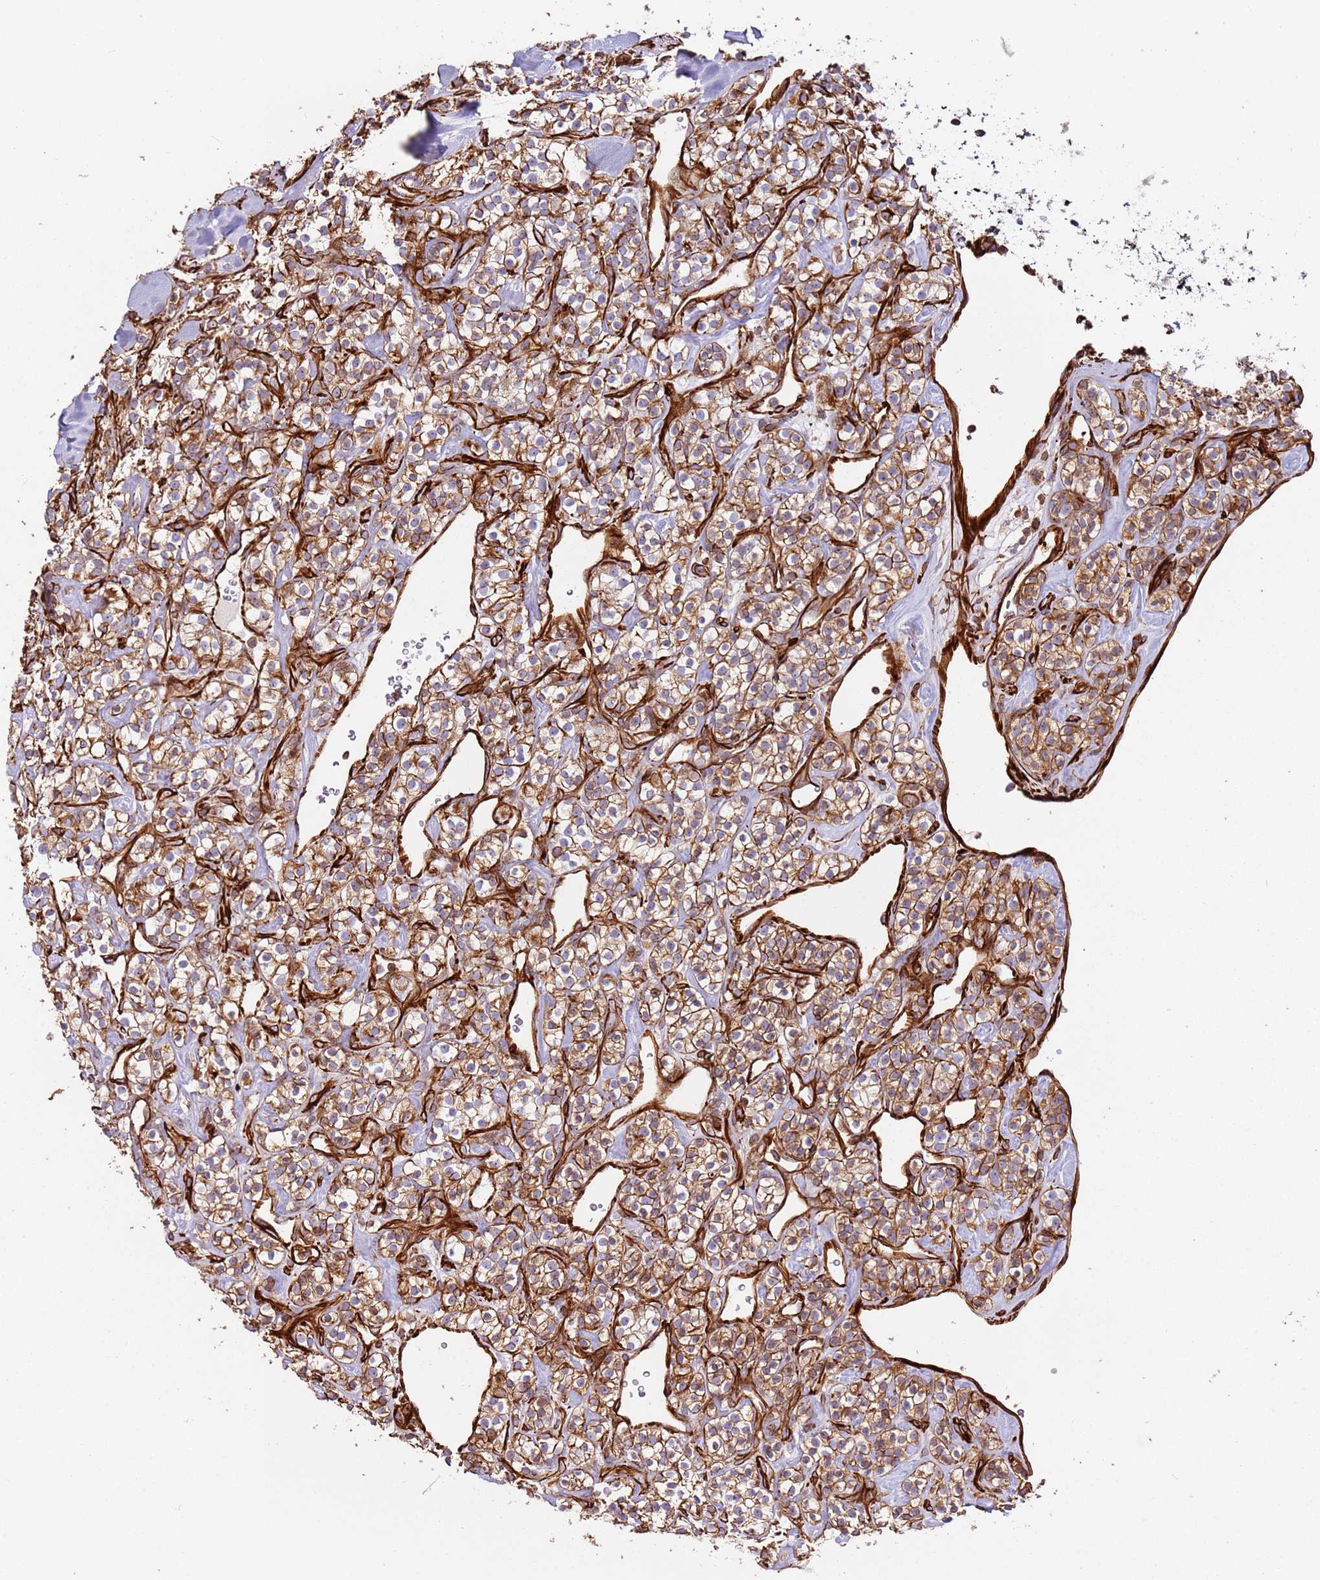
{"staining": {"intensity": "moderate", "quantity": ">75%", "location": "cytoplasmic/membranous"}, "tissue": "renal cancer", "cell_type": "Tumor cells", "image_type": "cancer", "snomed": [{"axis": "morphology", "description": "Adenocarcinoma, NOS"}, {"axis": "topography", "description": "Kidney"}], "caption": "Immunohistochemical staining of adenocarcinoma (renal) shows medium levels of moderate cytoplasmic/membranous protein expression in approximately >75% of tumor cells.", "gene": "MRGPRE", "patient": {"sex": "male", "age": 77}}